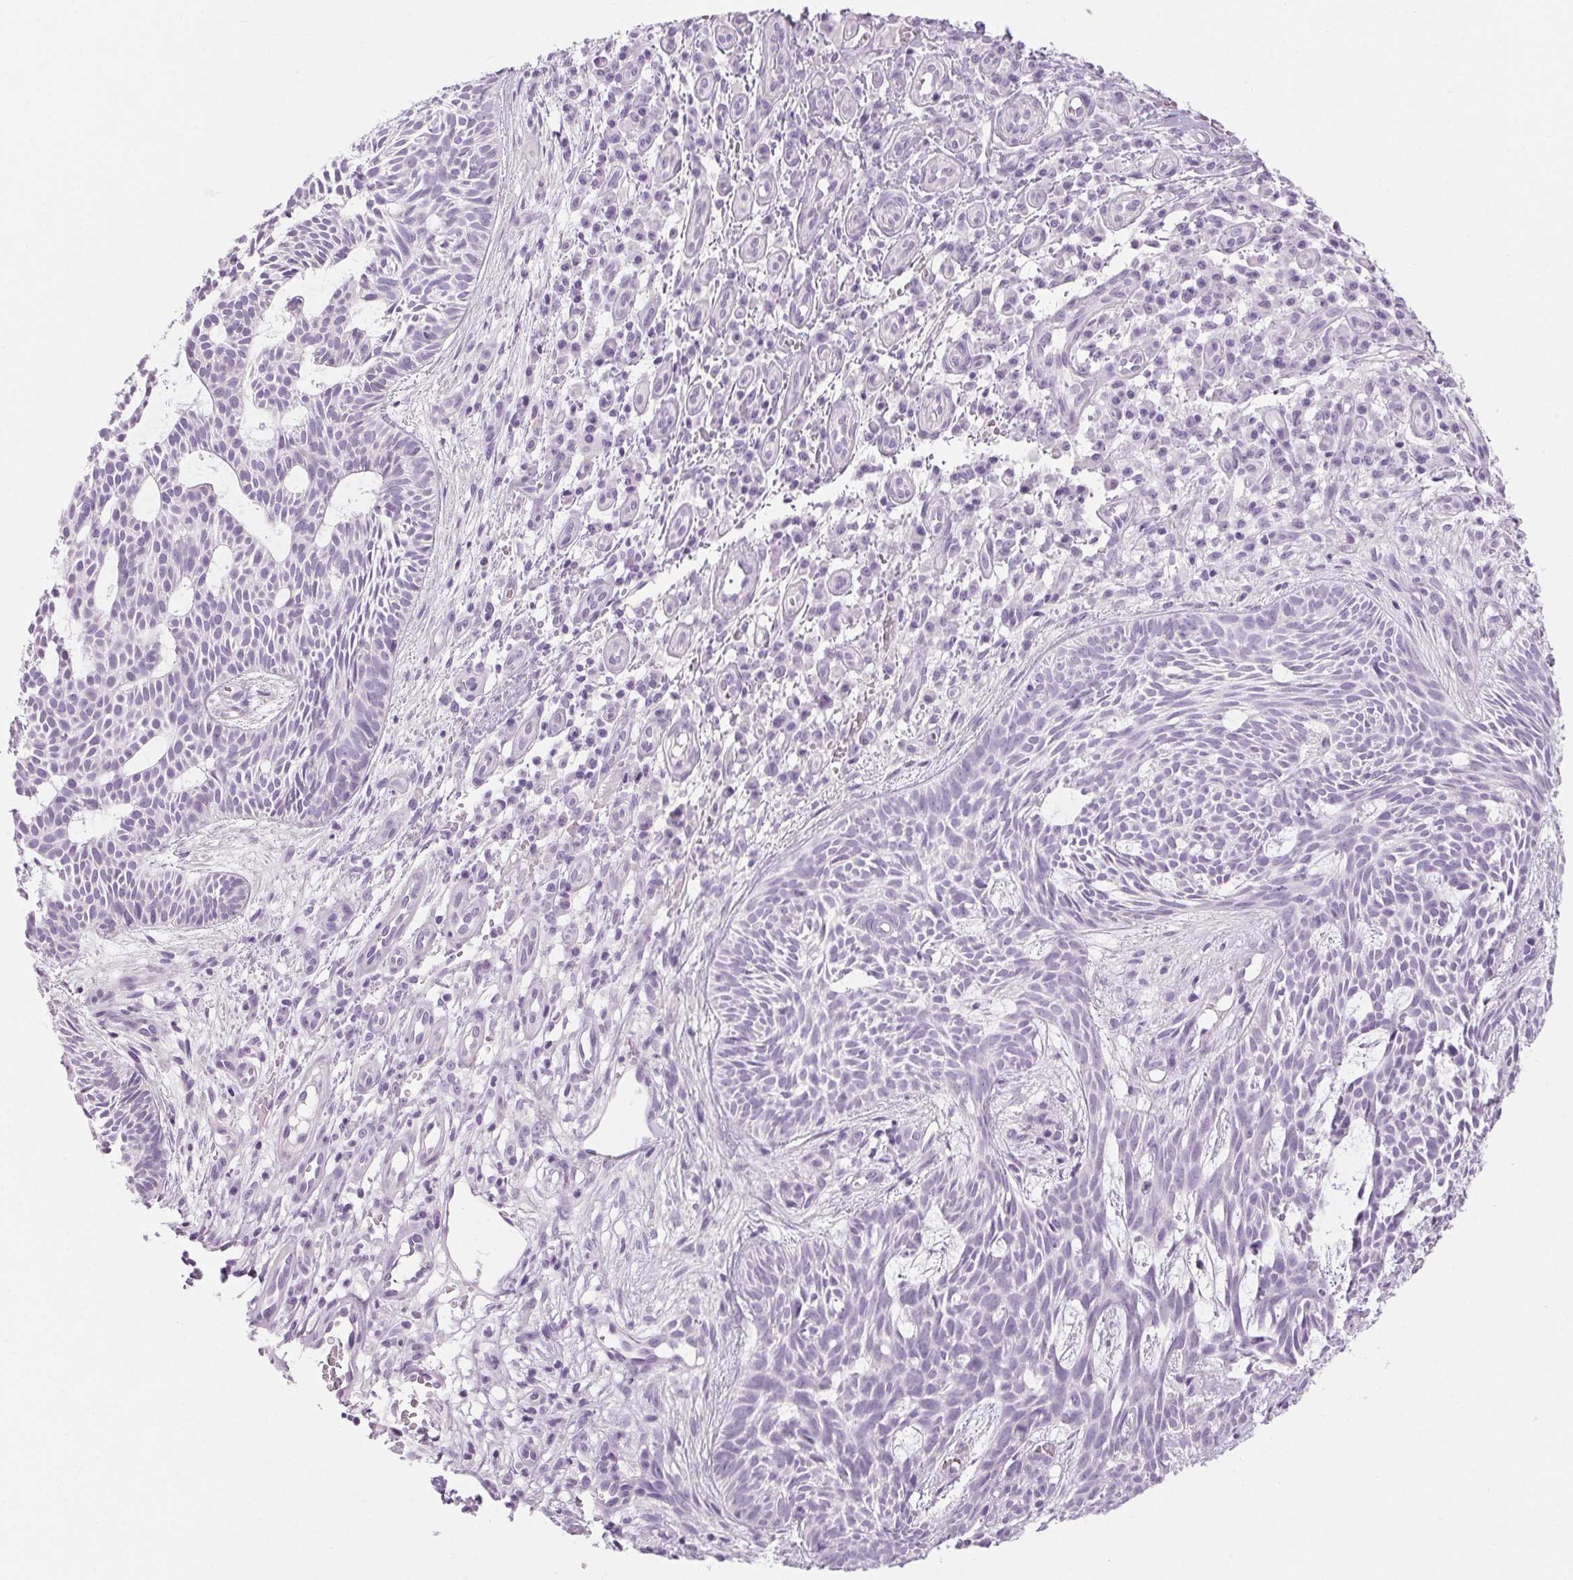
{"staining": {"intensity": "negative", "quantity": "none", "location": "none"}, "tissue": "skin cancer", "cell_type": "Tumor cells", "image_type": "cancer", "snomed": [{"axis": "morphology", "description": "Basal cell carcinoma"}, {"axis": "topography", "description": "Skin"}], "caption": "Tumor cells show no significant expression in skin basal cell carcinoma. The staining was performed using DAB (3,3'-diaminobenzidine) to visualize the protein expression in brown, while the nuclei were stained in blue with hematoxylin (Magnification: 20x).", "gene": "LRP2", "patient": {"sex": "male", "age": 59}}